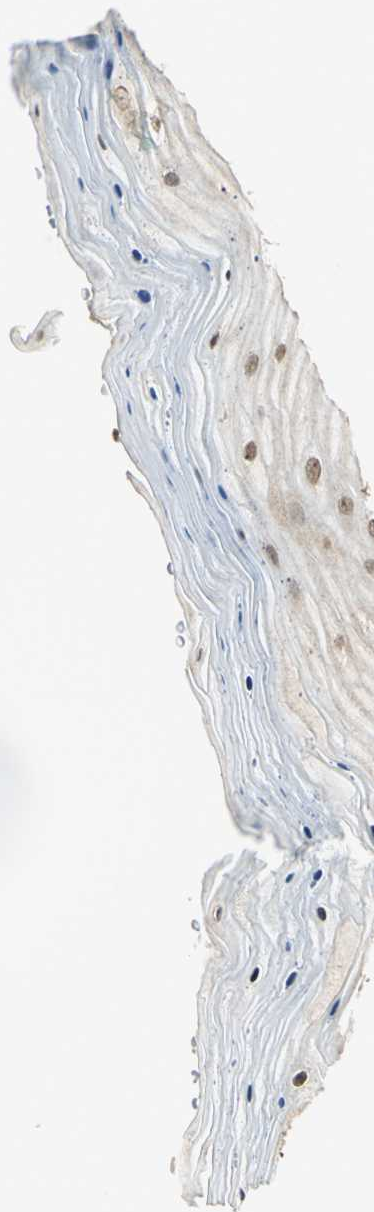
{"staining": {"intensity": "moderate", "quantity": "25%-75%", "location": "nuclear"}, "tissue": "cervix", "cell_type": "Glandular cells", "image_type": "normal", "snomed": [{"axis": "morphology", "description": "Normal tissue, NOS"}, {"axis": "topography", "description": "Cervix"}], "caption": "Protein staining by IHC demonstrates moderate nuclear expression in about 25%-75% of glandular cells in benign cervix. (Stains: DAB (3,3'-diaminobenzidine) in brown, nuclei in blue, Microscopy: brightfield microscopy at high magnification).", "gene": "KDM1A", "patient": {"sex": "female", "age": 55}}